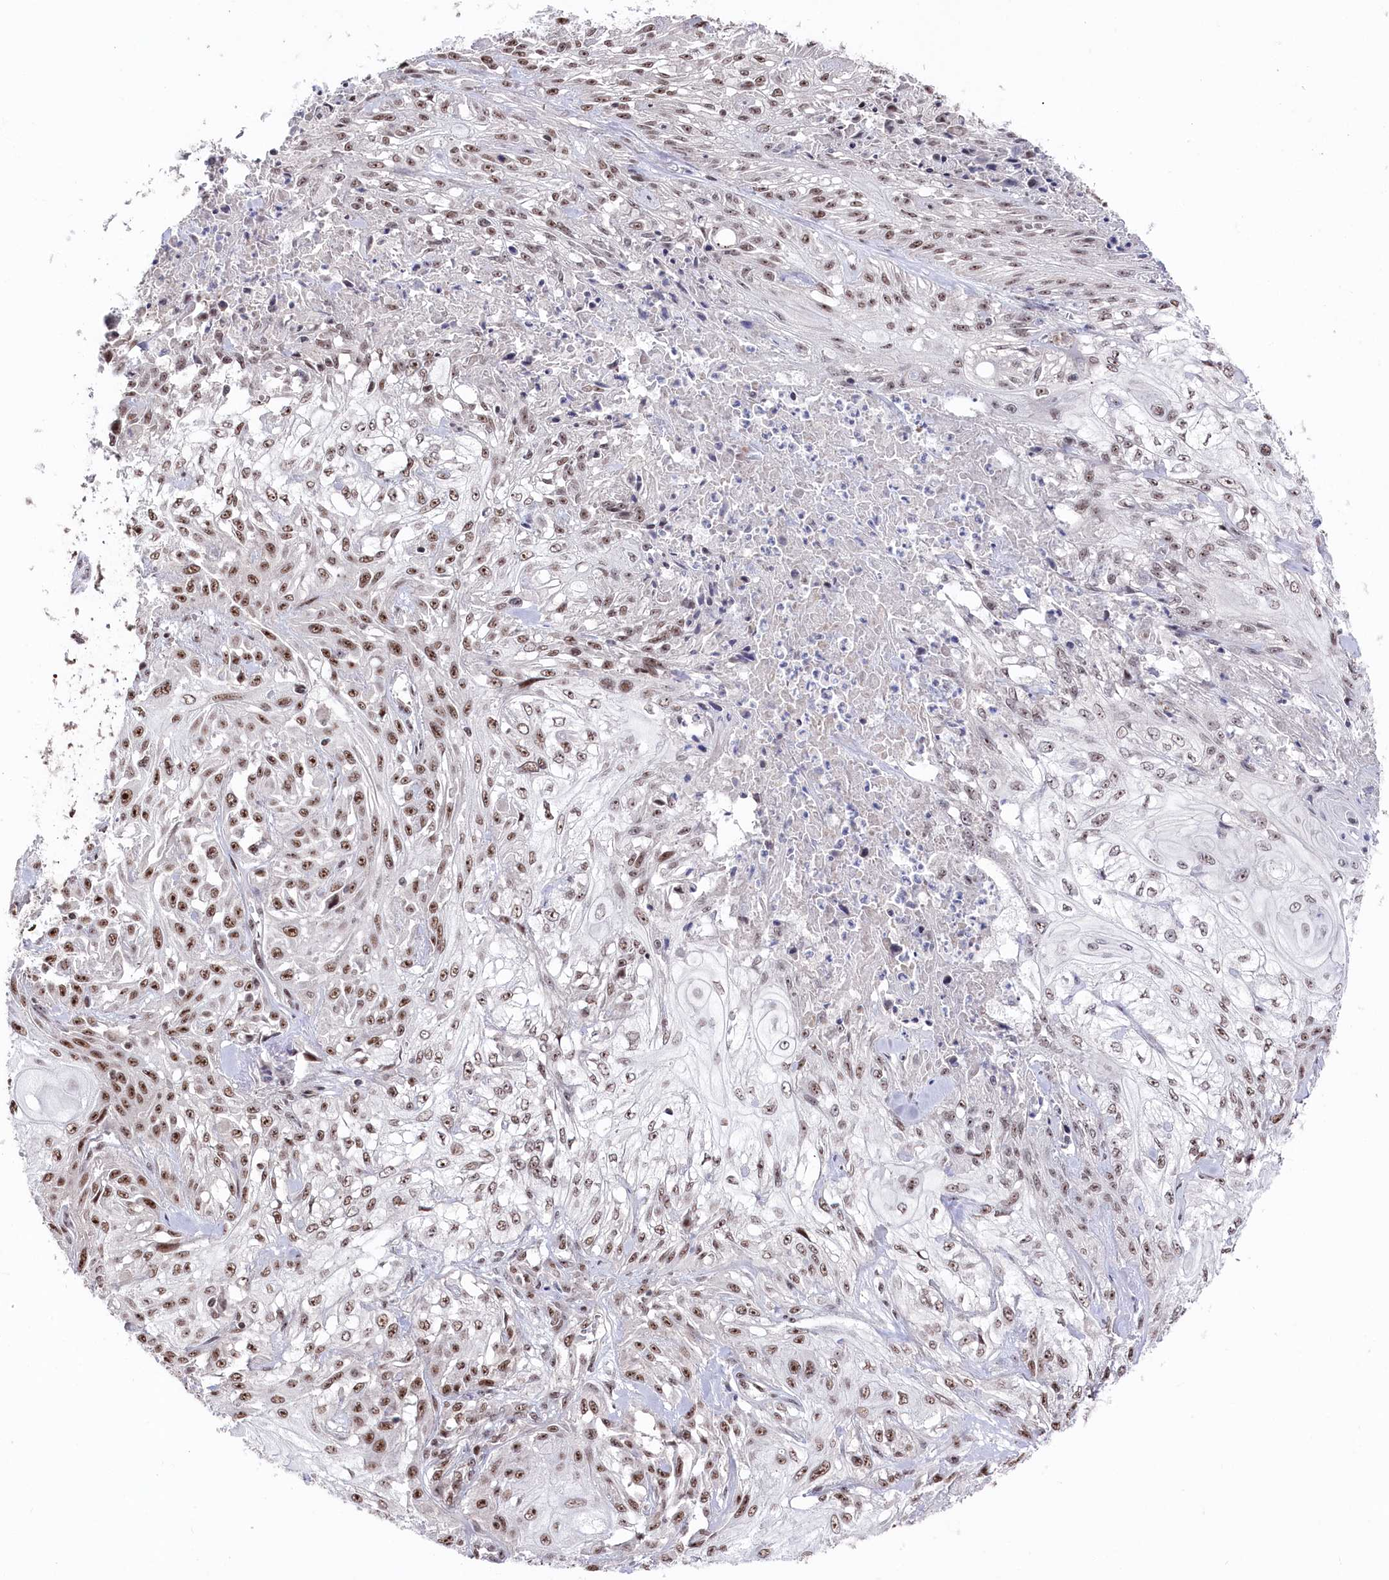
{"staining": {"intensity": "moderate", "quantity": ">75%", "location": "nuclear"}, "tissue": "skin cancer", "cell_type": "Tumor cells", "image_type": "cancer", "snomed": [{"axis": "morphology", "description": "Squamous cell carcinoma, NOS"}, {"axis": "morphology", "description": "Squamous cell carcinoma, metastatic, NOS"}, {"axis": "topography", "description": "Skin"}, {"axis": "topography", "description": "Lymph node"}], "caption": "High-magnification brightfield microscopy of skin cancer (squamous cell carcinoma) stained with DAB (3,3'-diaminobenzidine) (brown) and counterstained with hematoxylin (blue). tumor cells exhibit moderate nuclear positivity is appreciated in approximately>75% of cells. (Brightfield microscopy of DAB IHC at high magnification).", "gene": "POLR2H", "patient": {"sex": "male", "age": 75}}